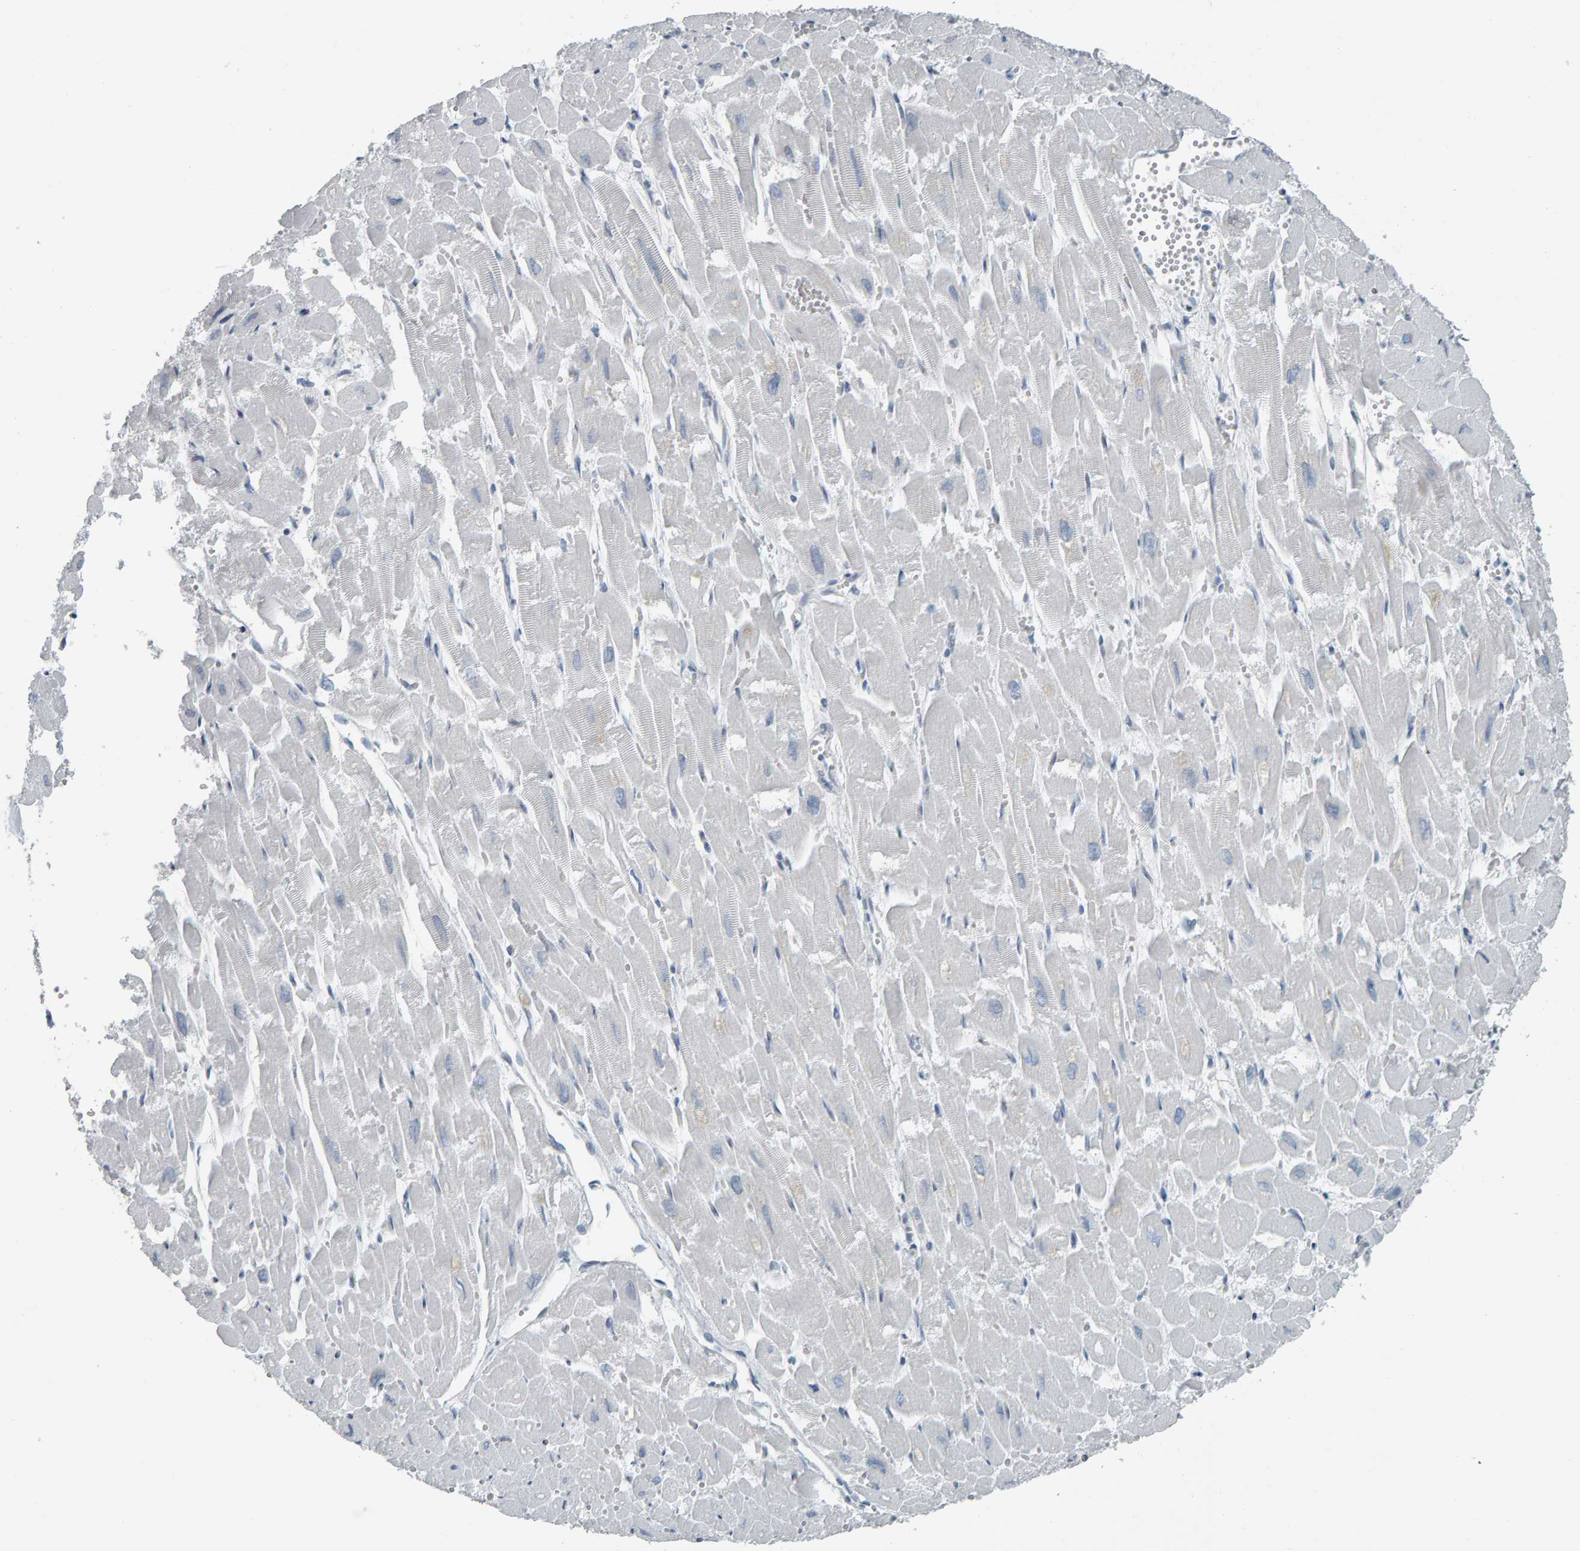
{"staining": {"intensity": "negative", "quantity": "none", "location": "none"}, "tissue": "heart muscle", "cell_type": "Cardiomyocytes", "image_type": "normal", "snomed": [{"axis": "morphology", "description": "Normal tissue, NOS"}, {"axis": "topography", "description": "Heart"}], "caption": "High power microscopy histopathology image of an immunohistochemistry (IHC) micrograph of unremarkable heart muscle, revealing no significant expression in cardiomyocytes. (DAB immunohistochemistry (IHC) with hematoxylin counter stain).", "gene": "PYY", "patient": {"sex": "male", "age": 54}}